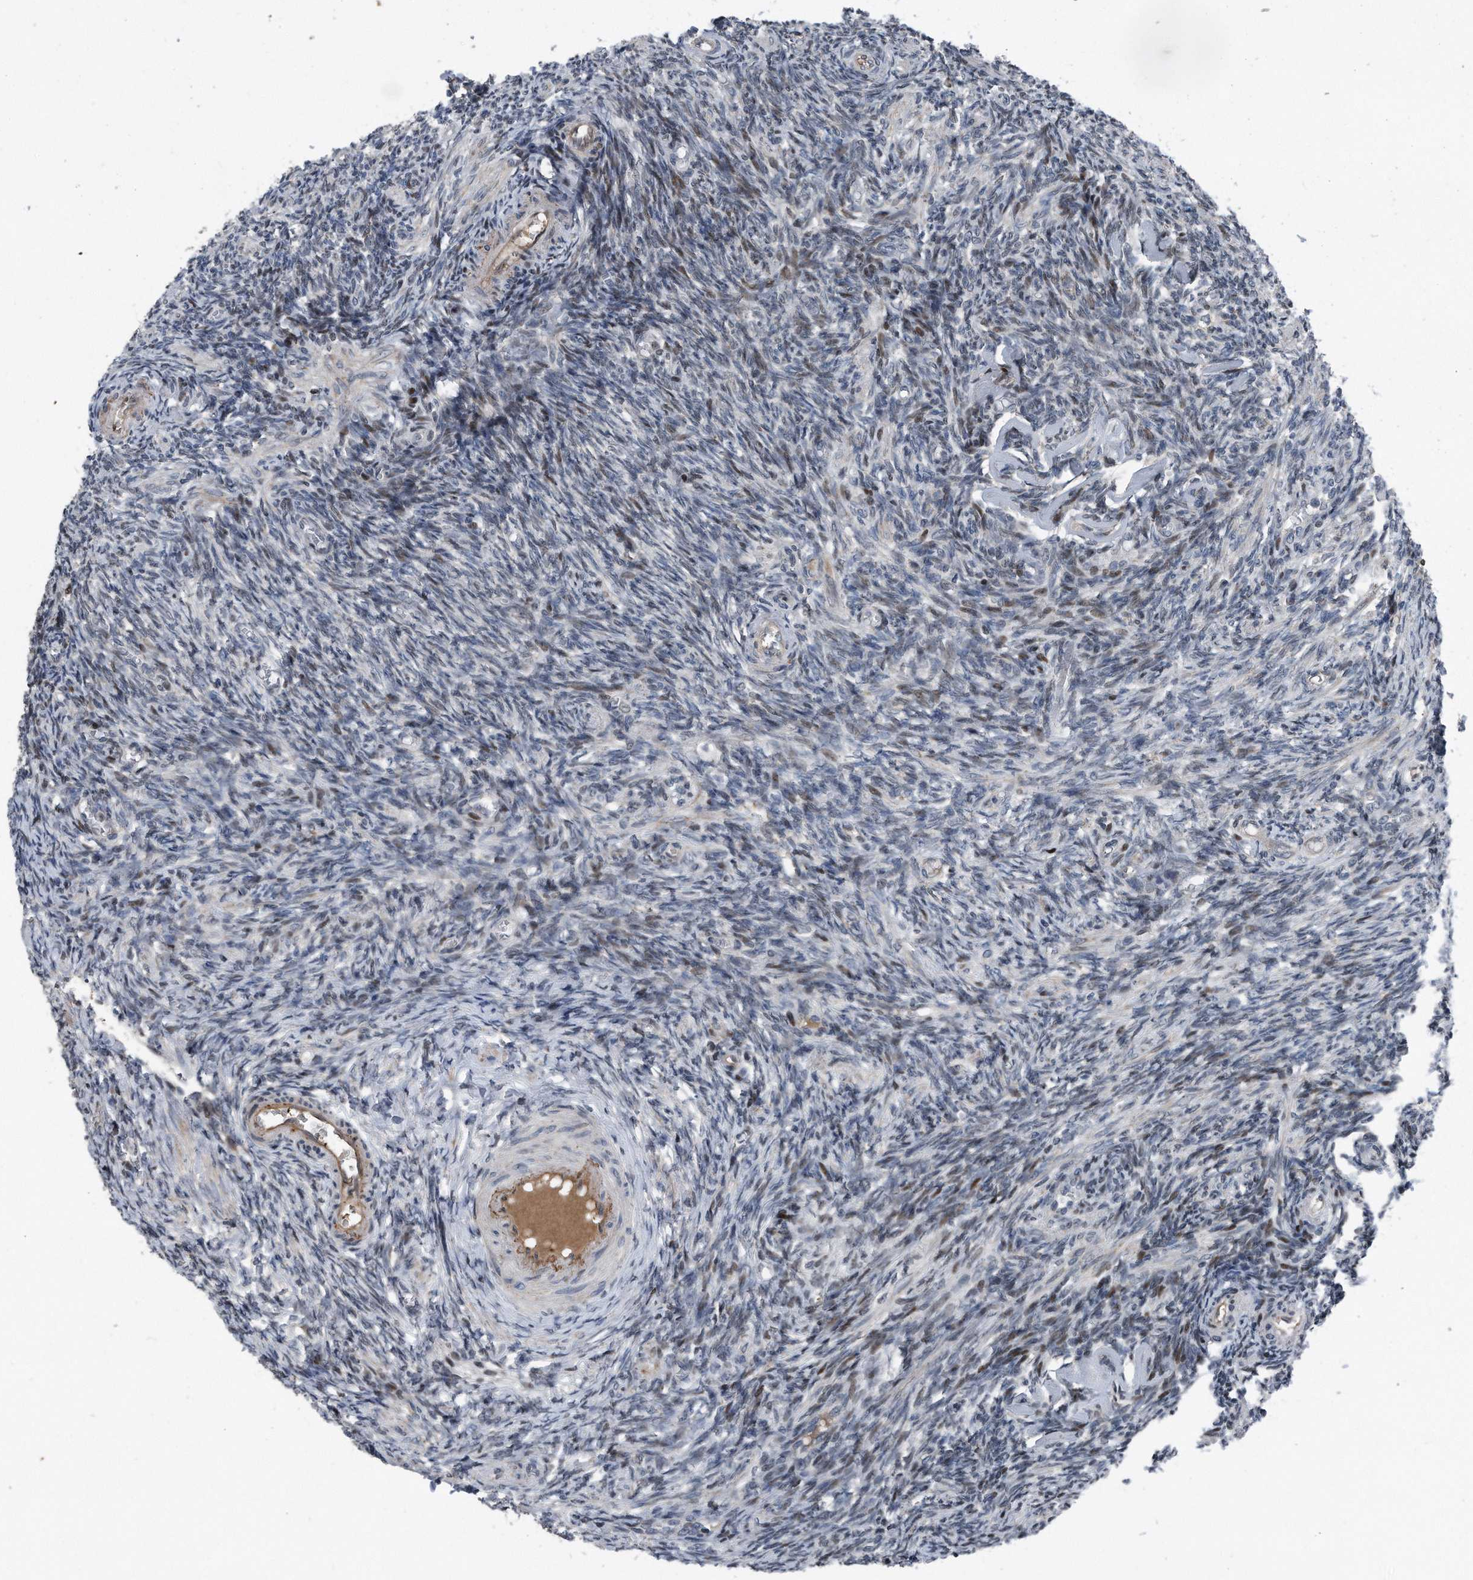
{"staining": {"intensity": "weak", "quantity": "<25%", "location": "cytoplasmic/membranous,nuclear"}, "tissue": "ovary", "cell_type": "Ovarian stroma cells", "image_type": "normal", "snomed": [{"axis": "morphology", "description": "Normal tissue, NOS"}, {"axis": "topography", "description": "Ovary"}], "caption": "DAB (3,3'-diaminobenzidine) immunohistochemical staining of normal human ovary displays no significant positivity in ovarian stroma cells.", "gene": "DST", "patient": {"sex": "female", "age": 27}}